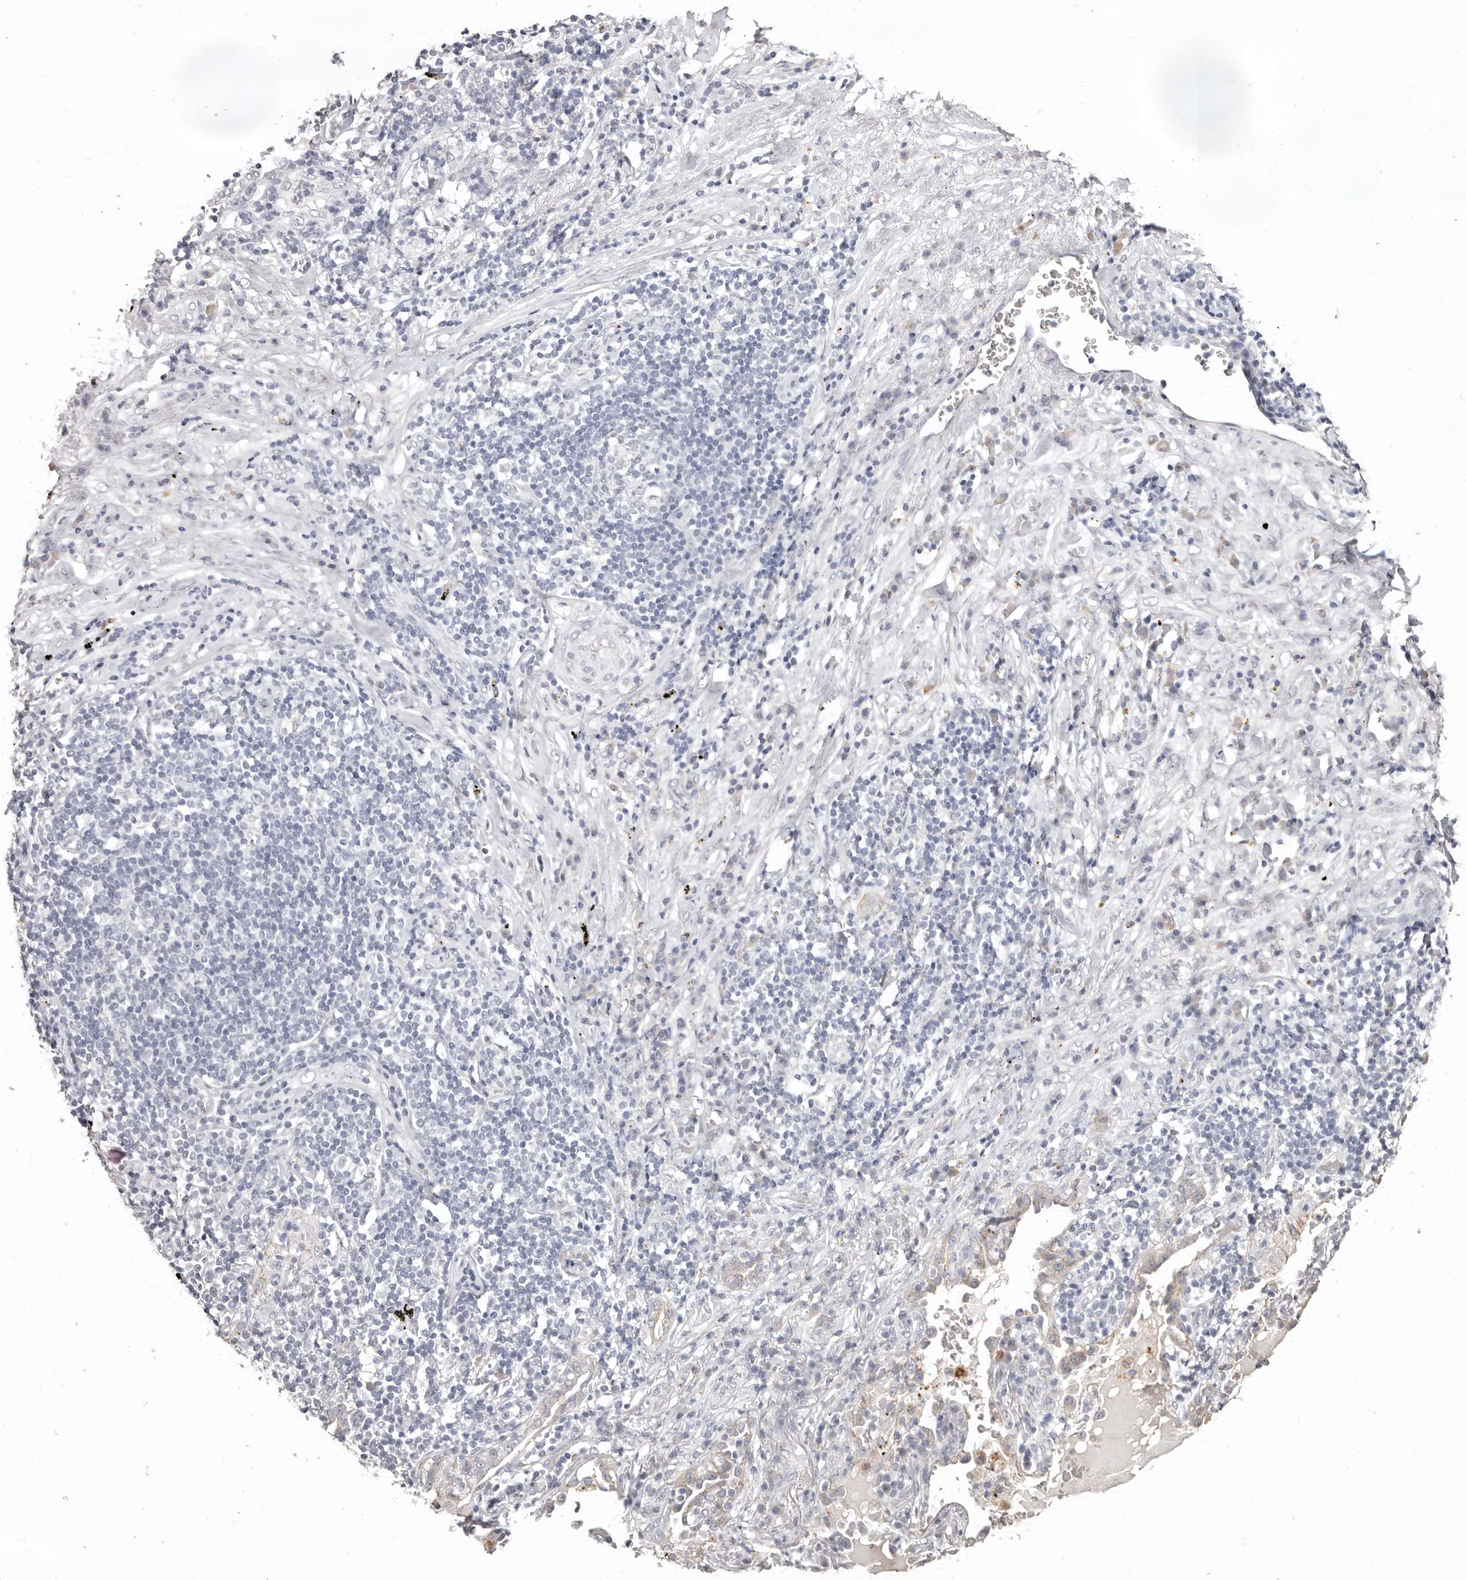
{"staining": {"intensity": "weak", "quantity": "<25%", "location": "cytoplasmic/membranous"}, "tissue": "lung cancer", "cell_type": "Tumor cells", "image_type": "cancer", "snomed": [{"axis": "morphology", "description": "Squamous cell carcinoma, NOS"}, {"axis": "topography", "description": "Lung"}], "caption": "Immunohistochemical staining of human lung cancer demonstrates no significant expression in tumor cells.", "gene": "PCDHB6", "patient": {"sex": "female", "age": 63}}